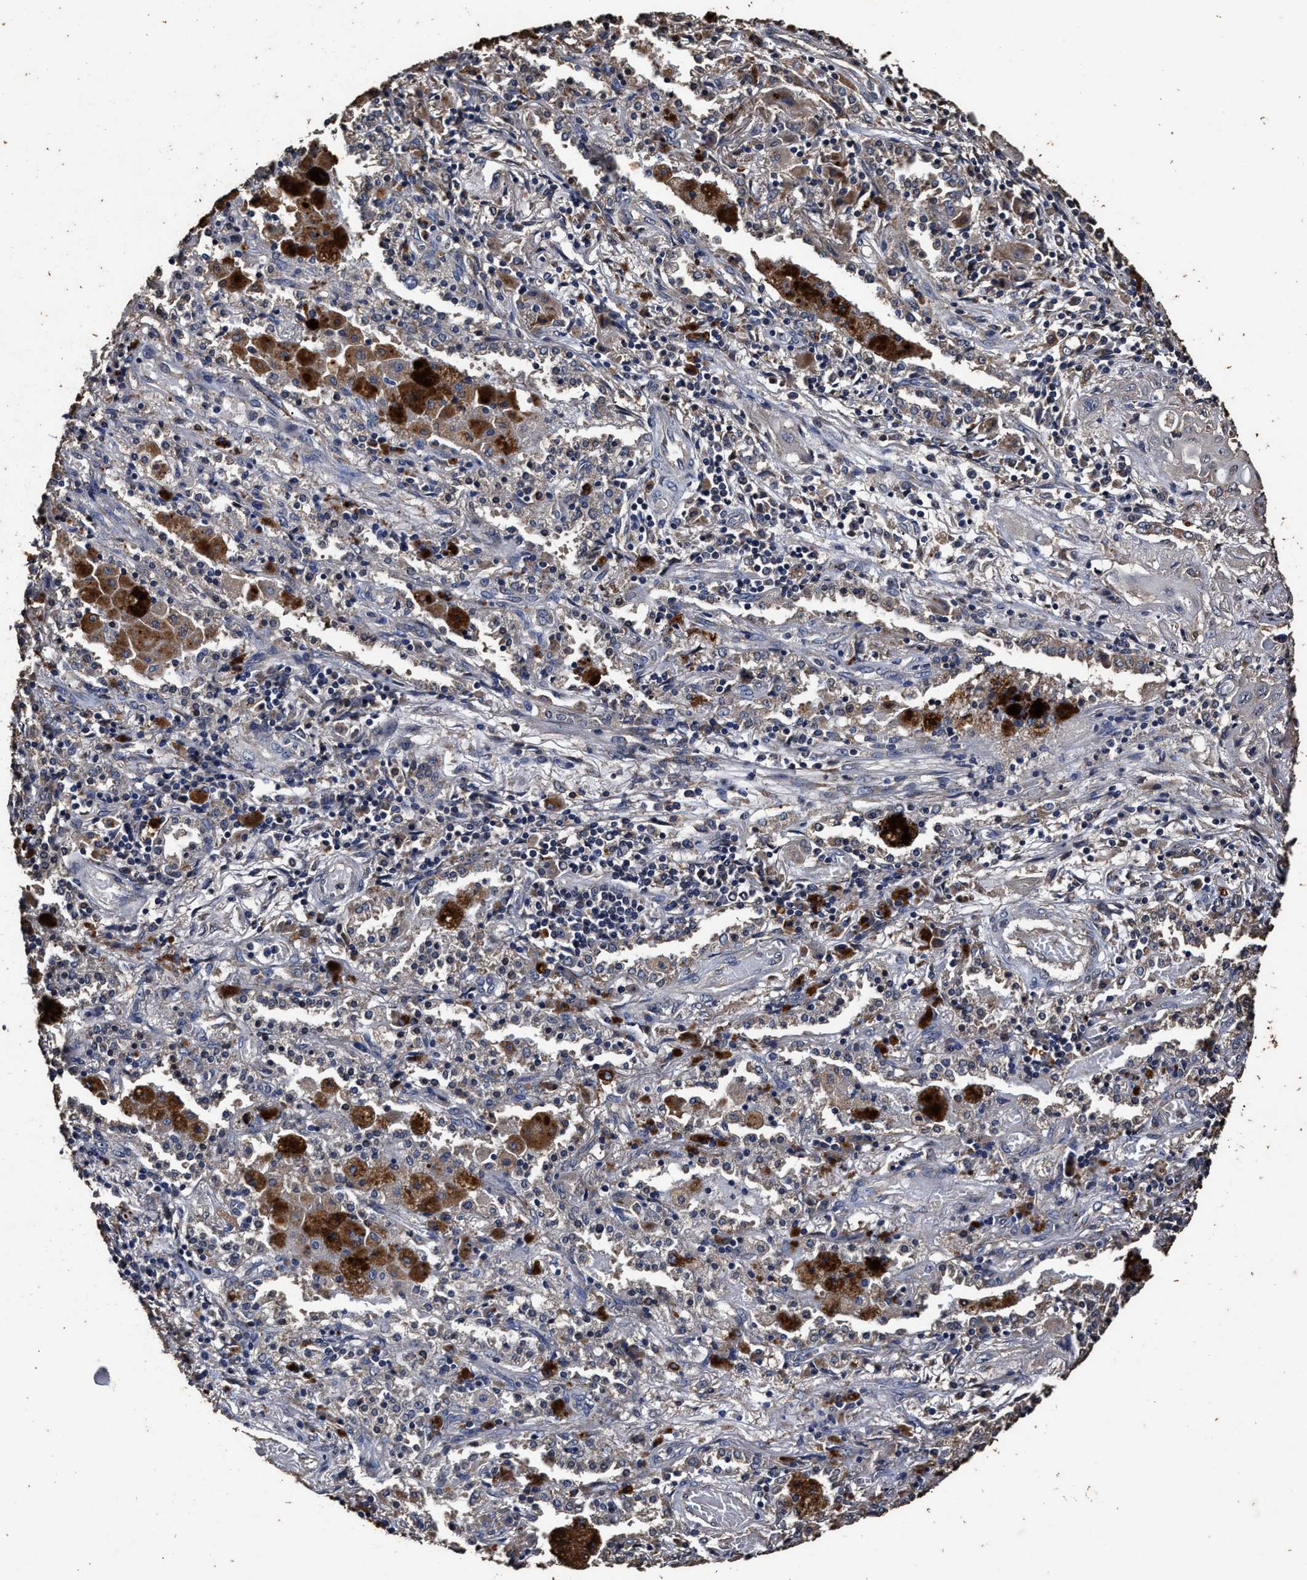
{"staining": {"intensity": "weak", "quantity": ">75%", "location": "cytoplasmic/membranous"}, "tissue": "lung cancer", "cell_type": "Tumor cells", "image_type": "cancer", "snomed": [{"axis": "morphology", "description": "Squamous cell carcinoma, NOS"}, {"axis": "topography", "description": "Lung"}], "caption": "Immunohistochemistry (IHC) image of human lung cancer (squamous cell carcinoma) stained for a protein (brown), which reveals low levels of weak cytoplasmic/membranous staining in about >75% of tumor cells.", "gene": "PPM1K", "patient": {"sex": "female", "age": 47}}